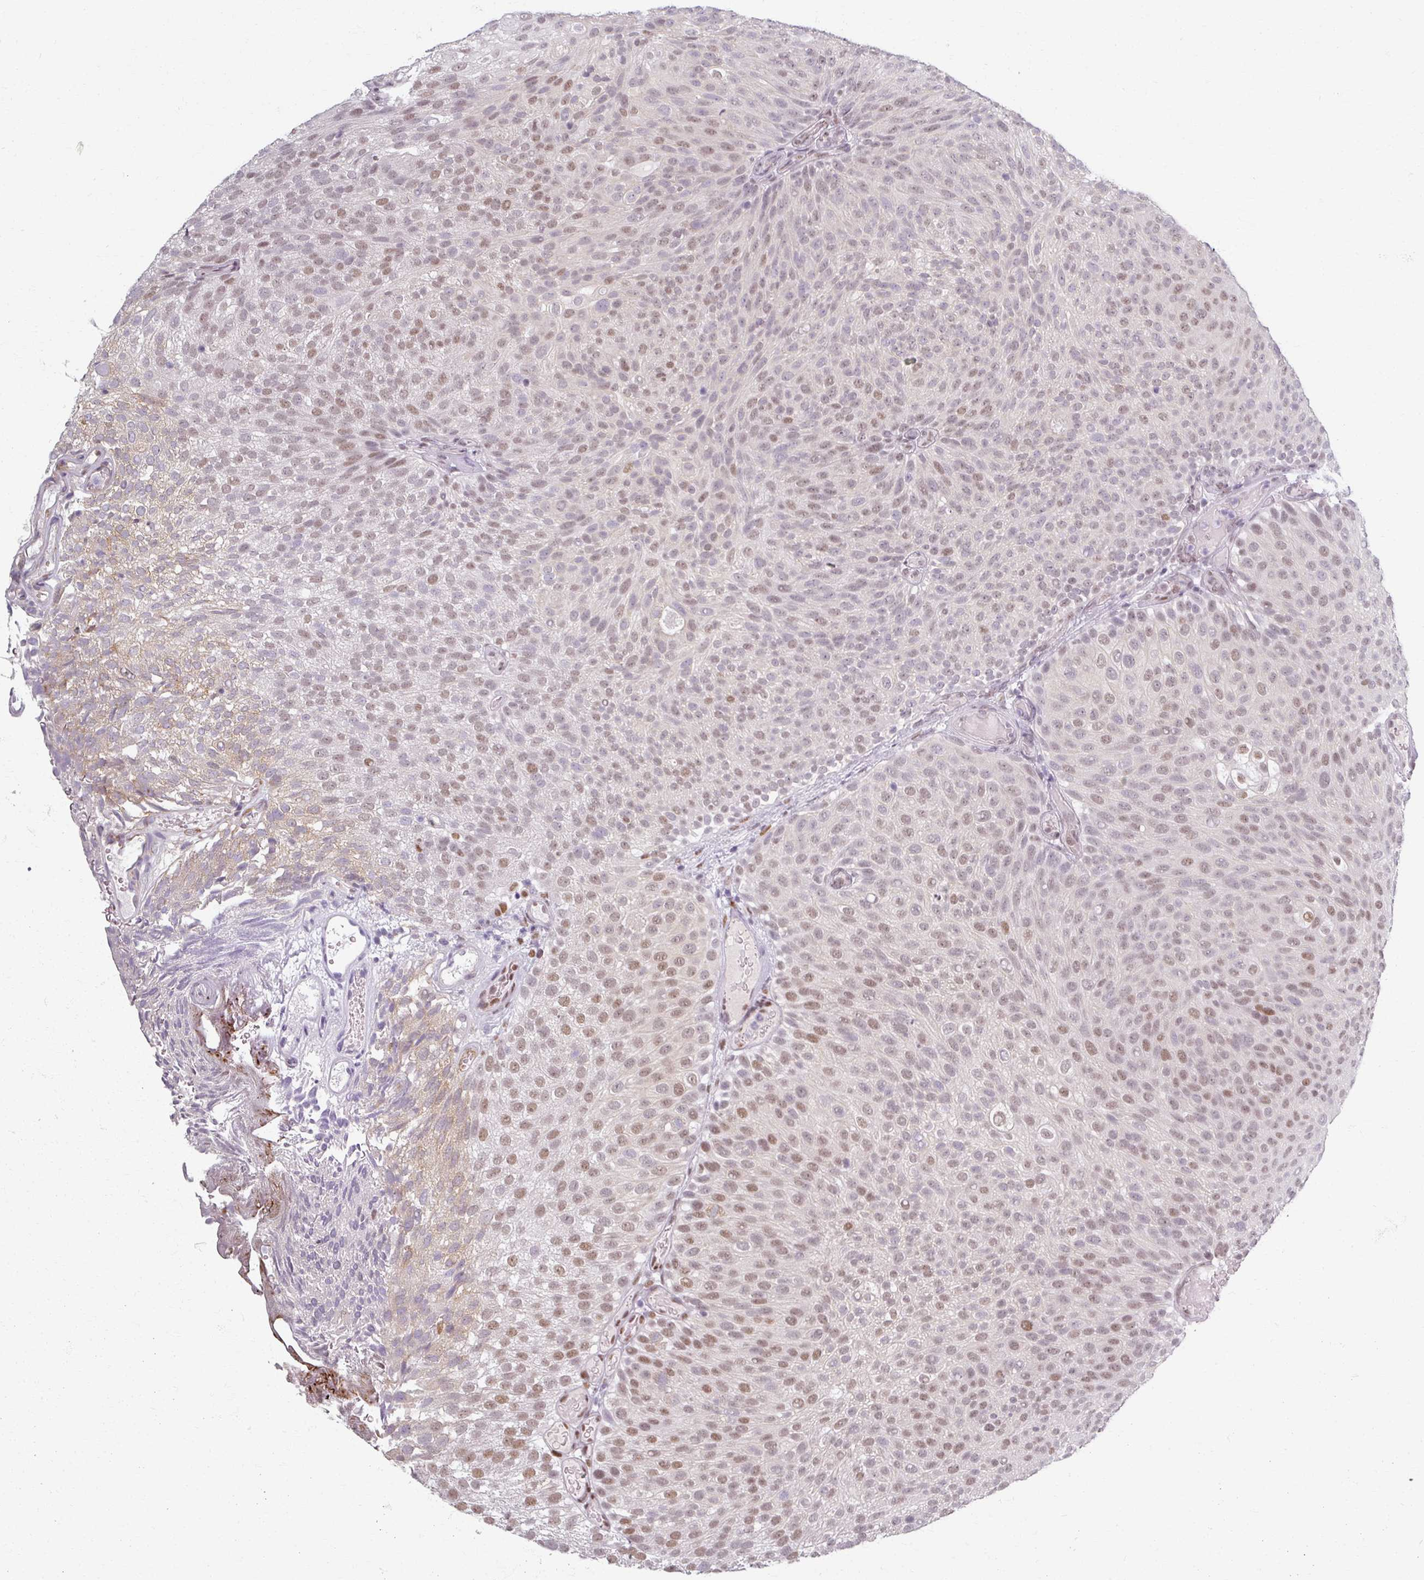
{"staining": {"intensity": "moderate", "quantity": "25%-75%", "location": "nuclear"}, "tissue": "urothelial cancer", "cell_type": "Tumor cells", "image_type": "cancer", "snomed": [{"axis": "morphology", "description": "Urothelial carcinoma, Low grade"}, {"axis": "topography", "description": "Urinary bladder"}], "caption": "Urothelial cancer tissue exhibits moderate nuclear expression in approximately 25%-75% of tumor cells (DAB (3,3'-diaminobenzidine) = brown stain, brightfield microscopy at high magnification).", "gene": "RIPOR3", "patient": {"sex": "male", "age": 78}}